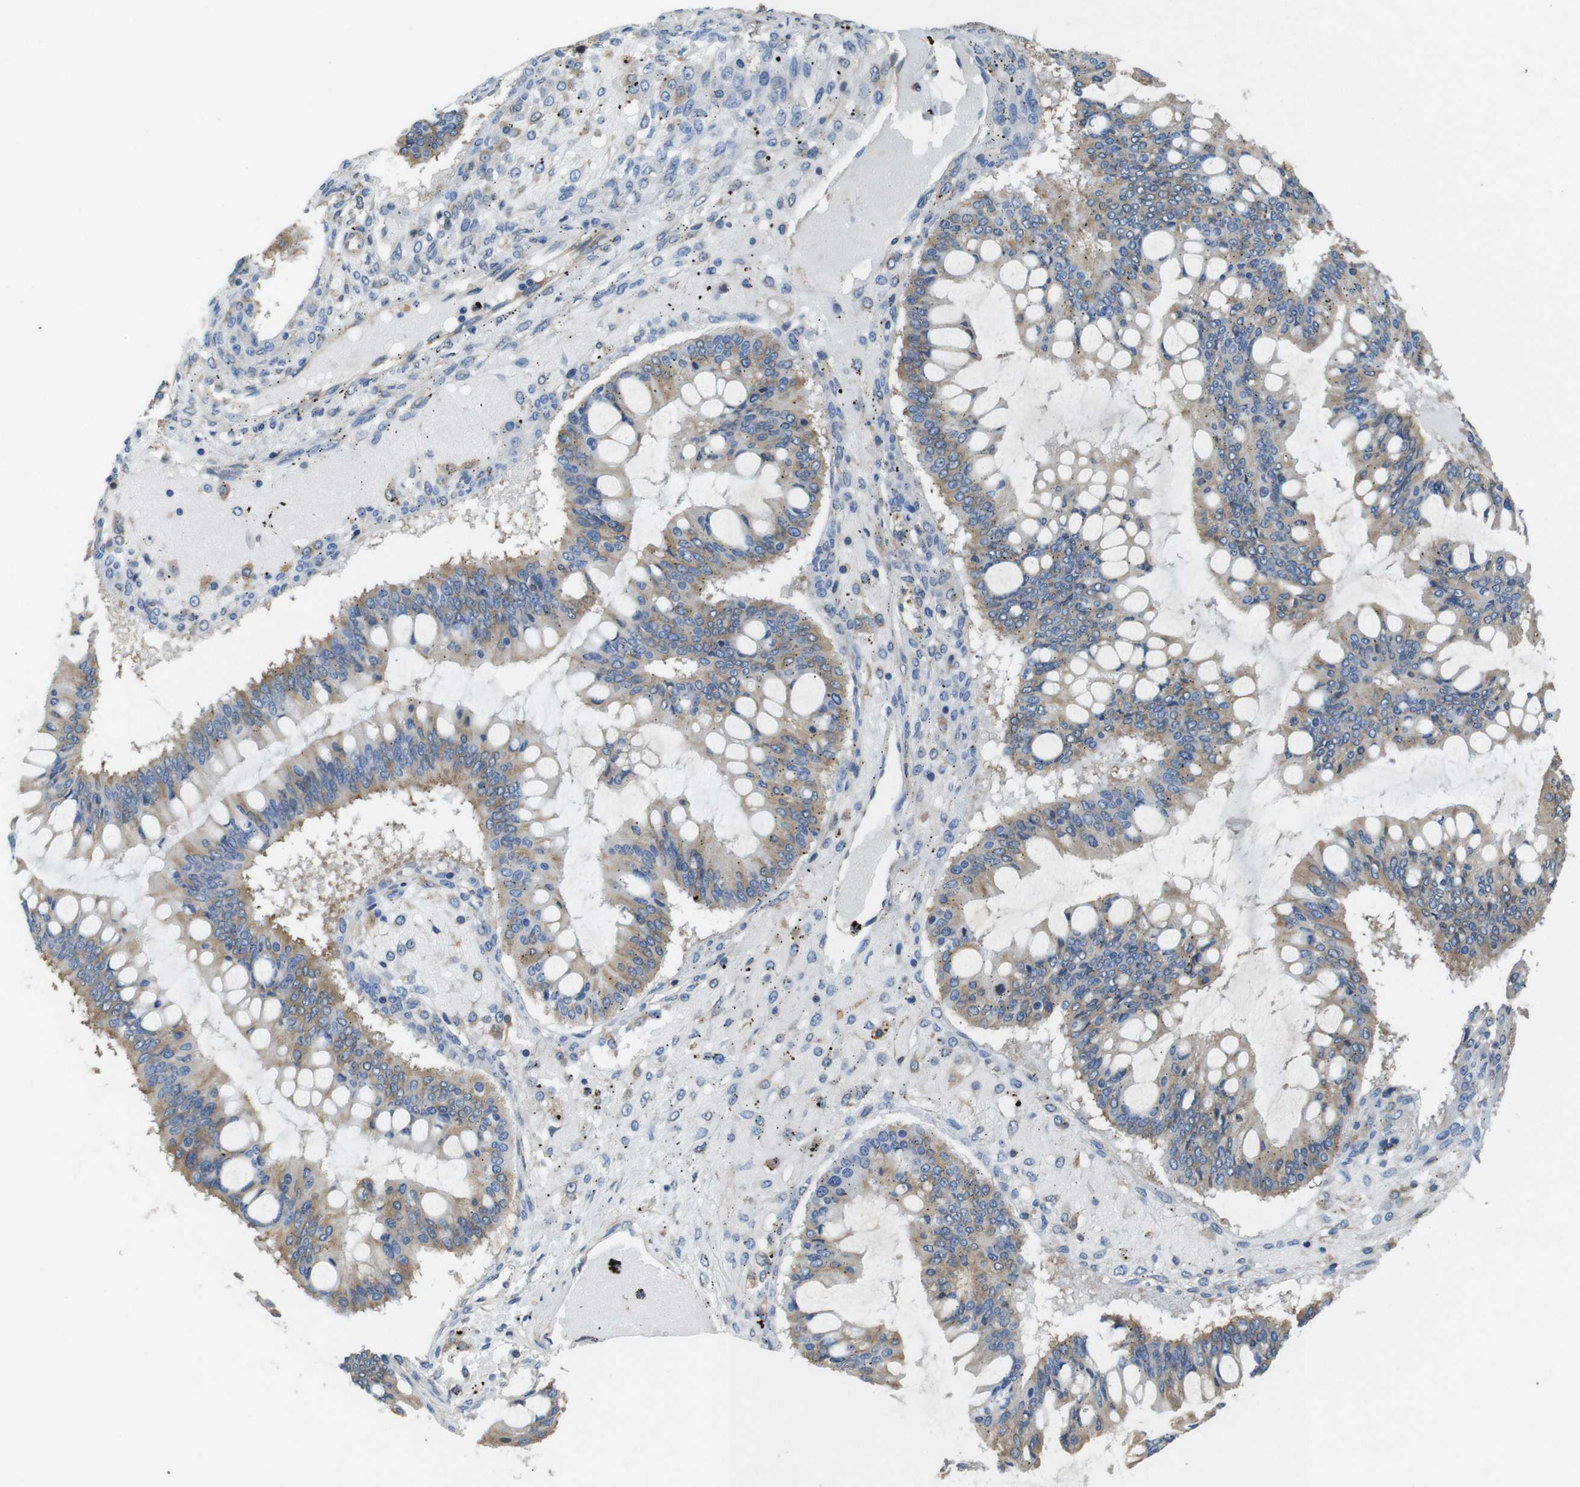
{"staining": {"intensity": "weak", "quantity": "25%-75%", "location": "cytoplasmic/membranous"}, "tissue": "ovarian cancer", "cell_type": "Tumor cells", "image_type": "cancer", "snomed": [{"axis": "morphology", "description": "Cystadenocarcinoma, mucinous, NOS"}, {"axis": "topography", "description": "Ovary"}], "caption": "Ovarian cancer stained with DAB (3,3'-diaminobenzidine) IHC reveals low levels of weak cytoplasmic/membranous staining in about 25%-75% of tumor cells. The staining is performed using DAB (3,3'-diaminobenzidine) brown chromogen to label protein expression. The nuclei are counter-stained blue using hematoxylin.", "gene": "DCTN1", "patient": {"sex": "female", "age": 73}}